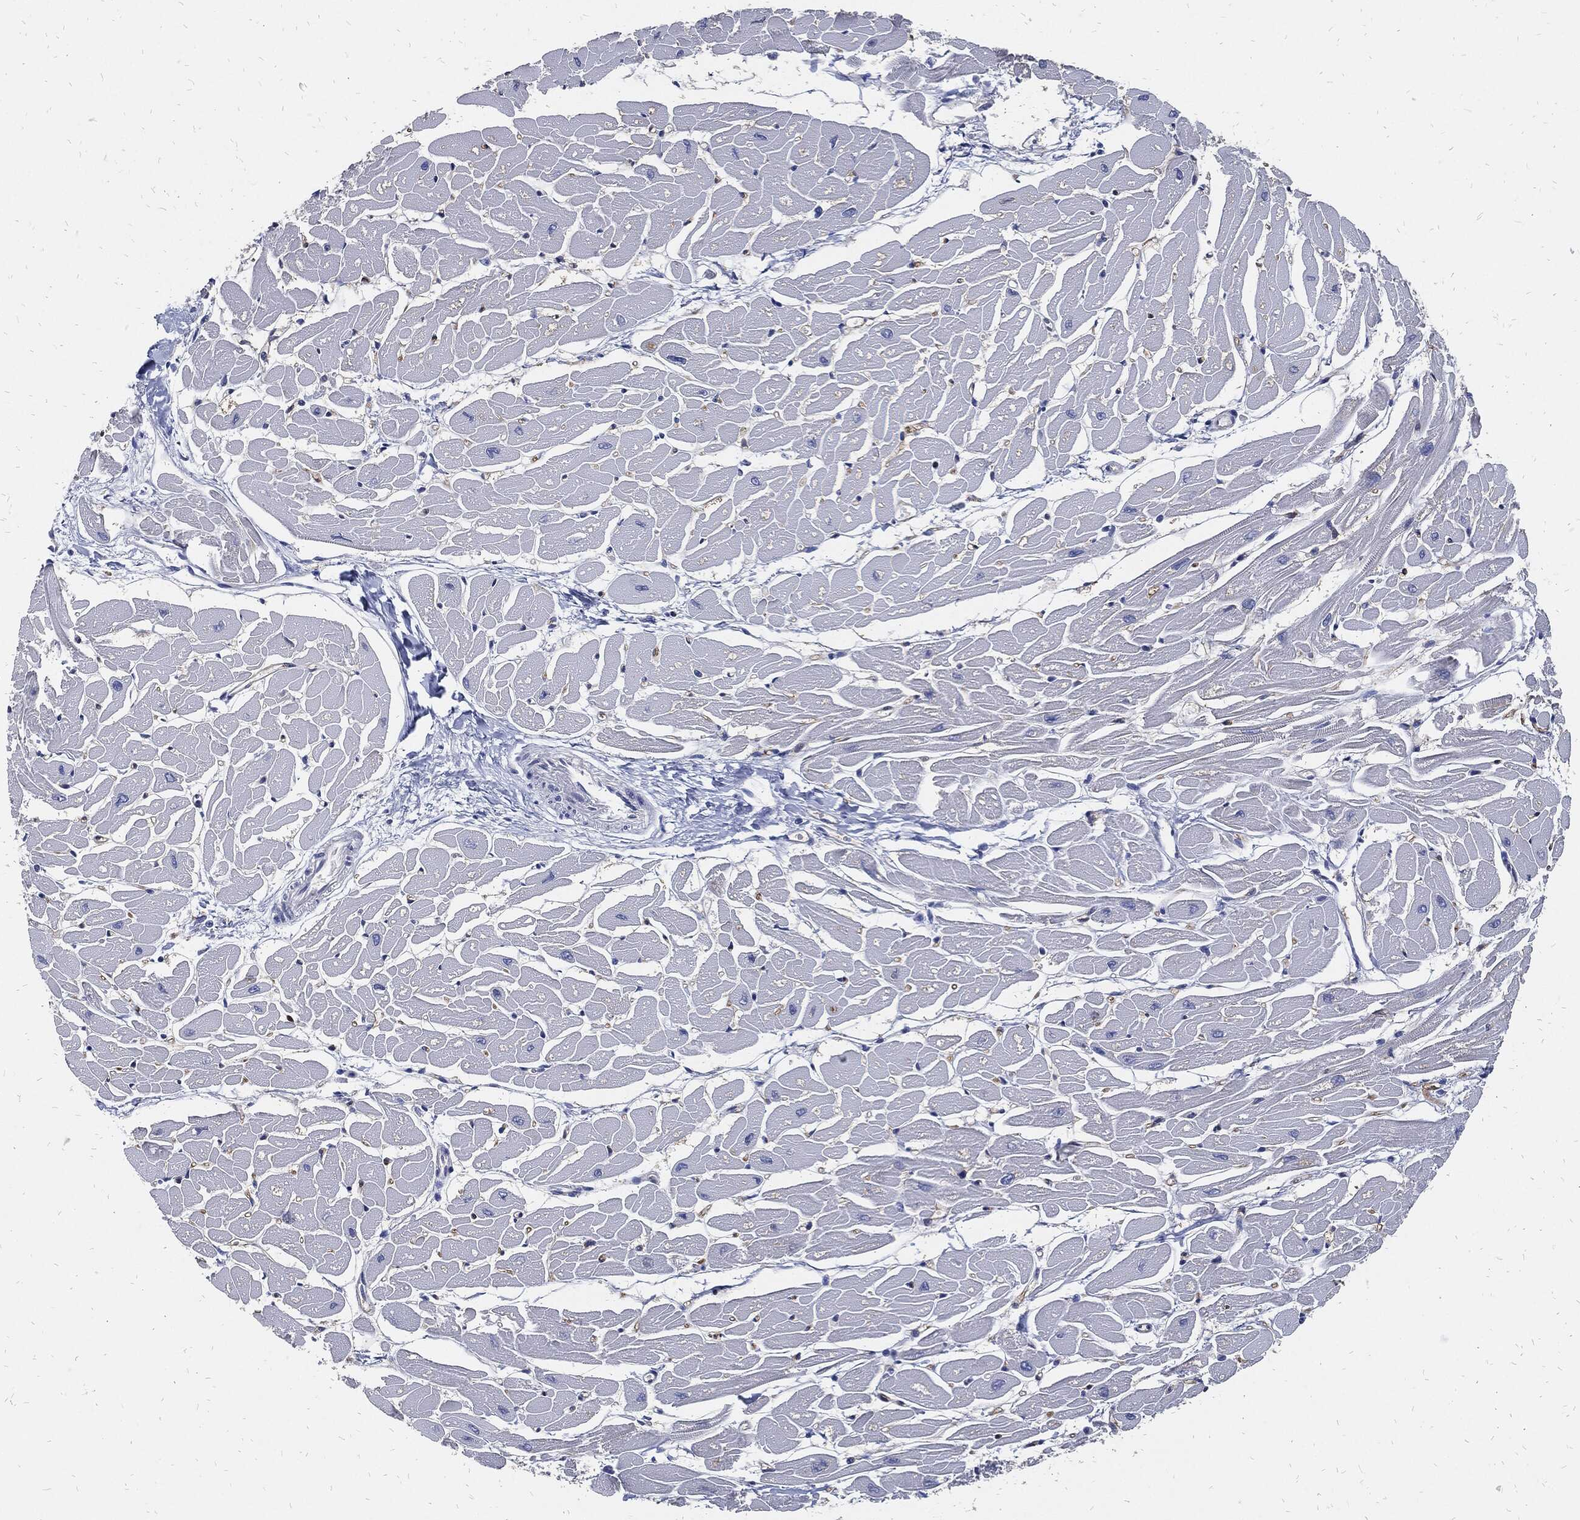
{"staining": {"intensity": "negative", "quantity": "none", "location": "none"}, "tissue": "heart muscle", "cell_type": "Cardiomyocytes", "image_type": "normal", "snomed": [{"axis": "morphology", "description": "Normal tissue, NOS"}, {"axis": "topography", "description": "Heart"}], "caption": "A histopathology image of heart muscle stained for a protein demonstrates no brown staining in cardiomyocytes.", "gene": "FABP4", "patient": {"sex": "male", "age": 57}}